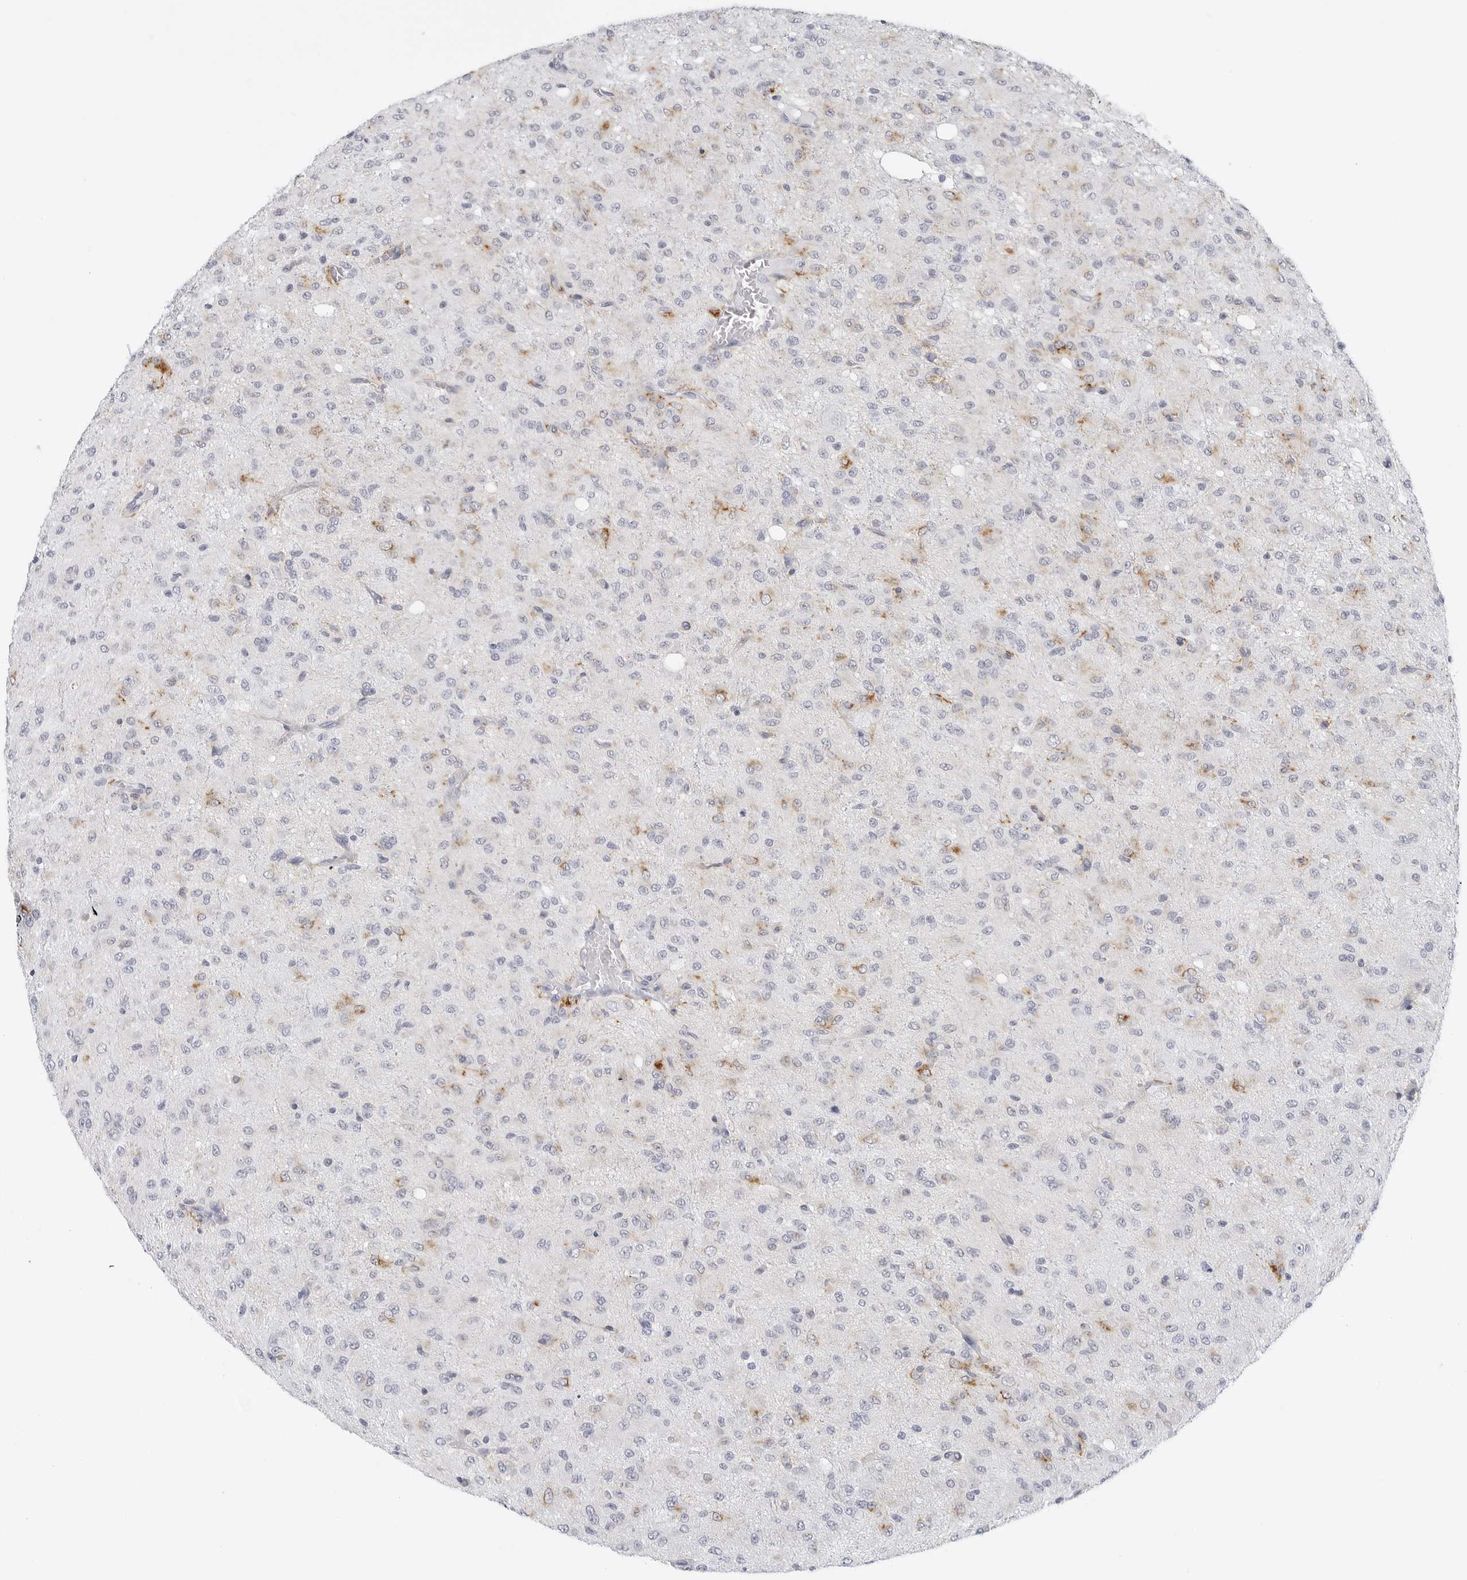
{"staining": {"intensity": "moderate", "quantity": "<25%", "location": "cytoplasmic/membranous"}, "tissue": "glioma", "cell_type": "Tumor cells", "image_type": "cancer", "snomed": [{"axis": "morphology", "description": "Glioma, malignant, High grade"}, {"axis": "topography", "description": "Brain"}], "caption": "Human malignant glioma (high-grade) stained for a protein (brown) displays moderate cytoplasmic/membranous positive expression in about <25% of tumor cells.", "gene": "HSPB7", "patient": {"sex": "female", "age": 59}}